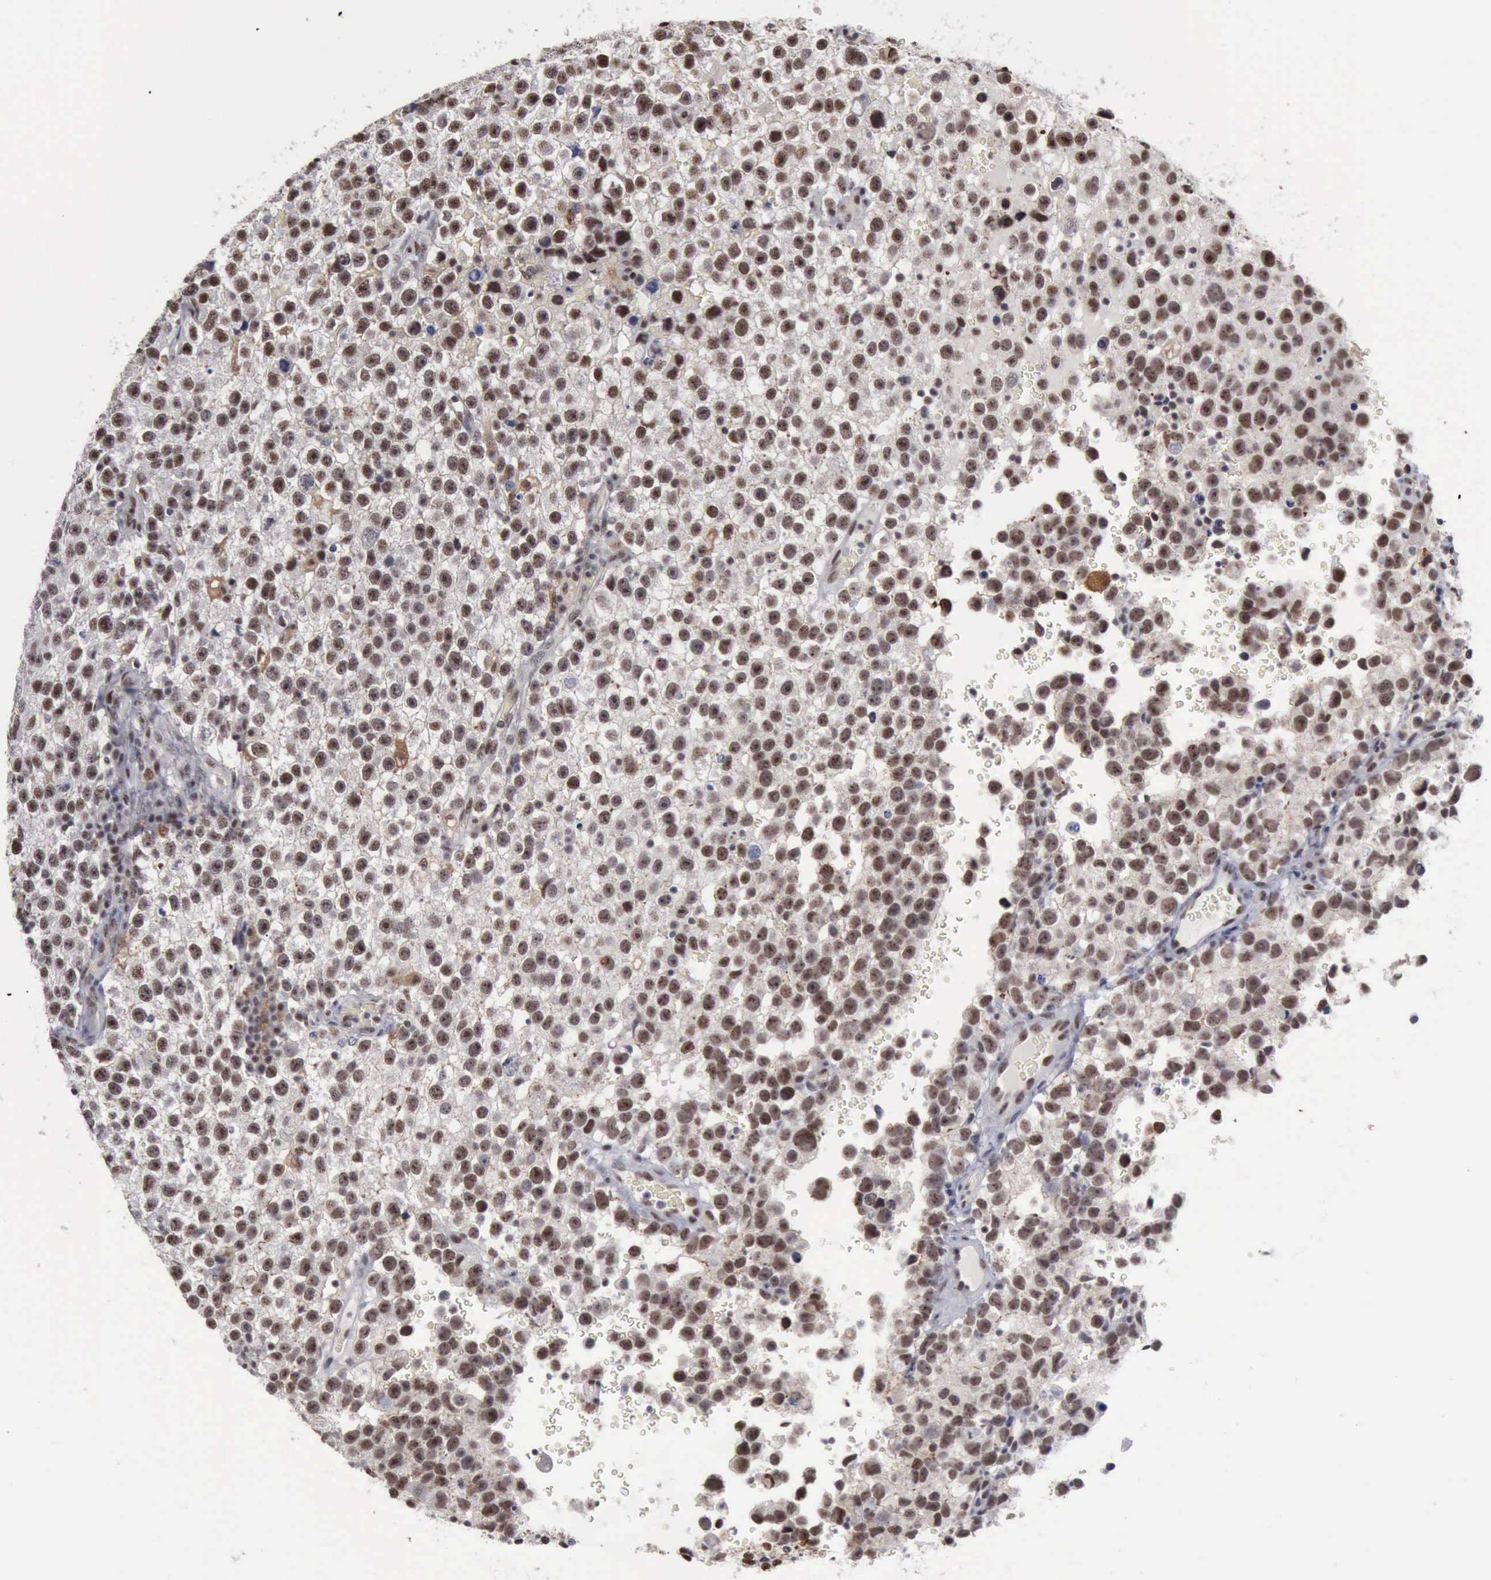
{"staining": {"intensity": "strong", "quantity": ">75%", "location": "nuclear"}, "tissue": "testis cancer", "cell_type": "Tumor cells", "image_type": "cancer", "snomed": [{"axis": "morphology", "description": "Seminoma, NOS"}, {"axis": "topography", "description": "Testis"}], "caption": "A high amount of strong nuclear staining is identified in about >75% of tumor cells in testis cancer tissue.", "gene": "KIAA0586", "patient": {"sex": "male", "age": 33}}